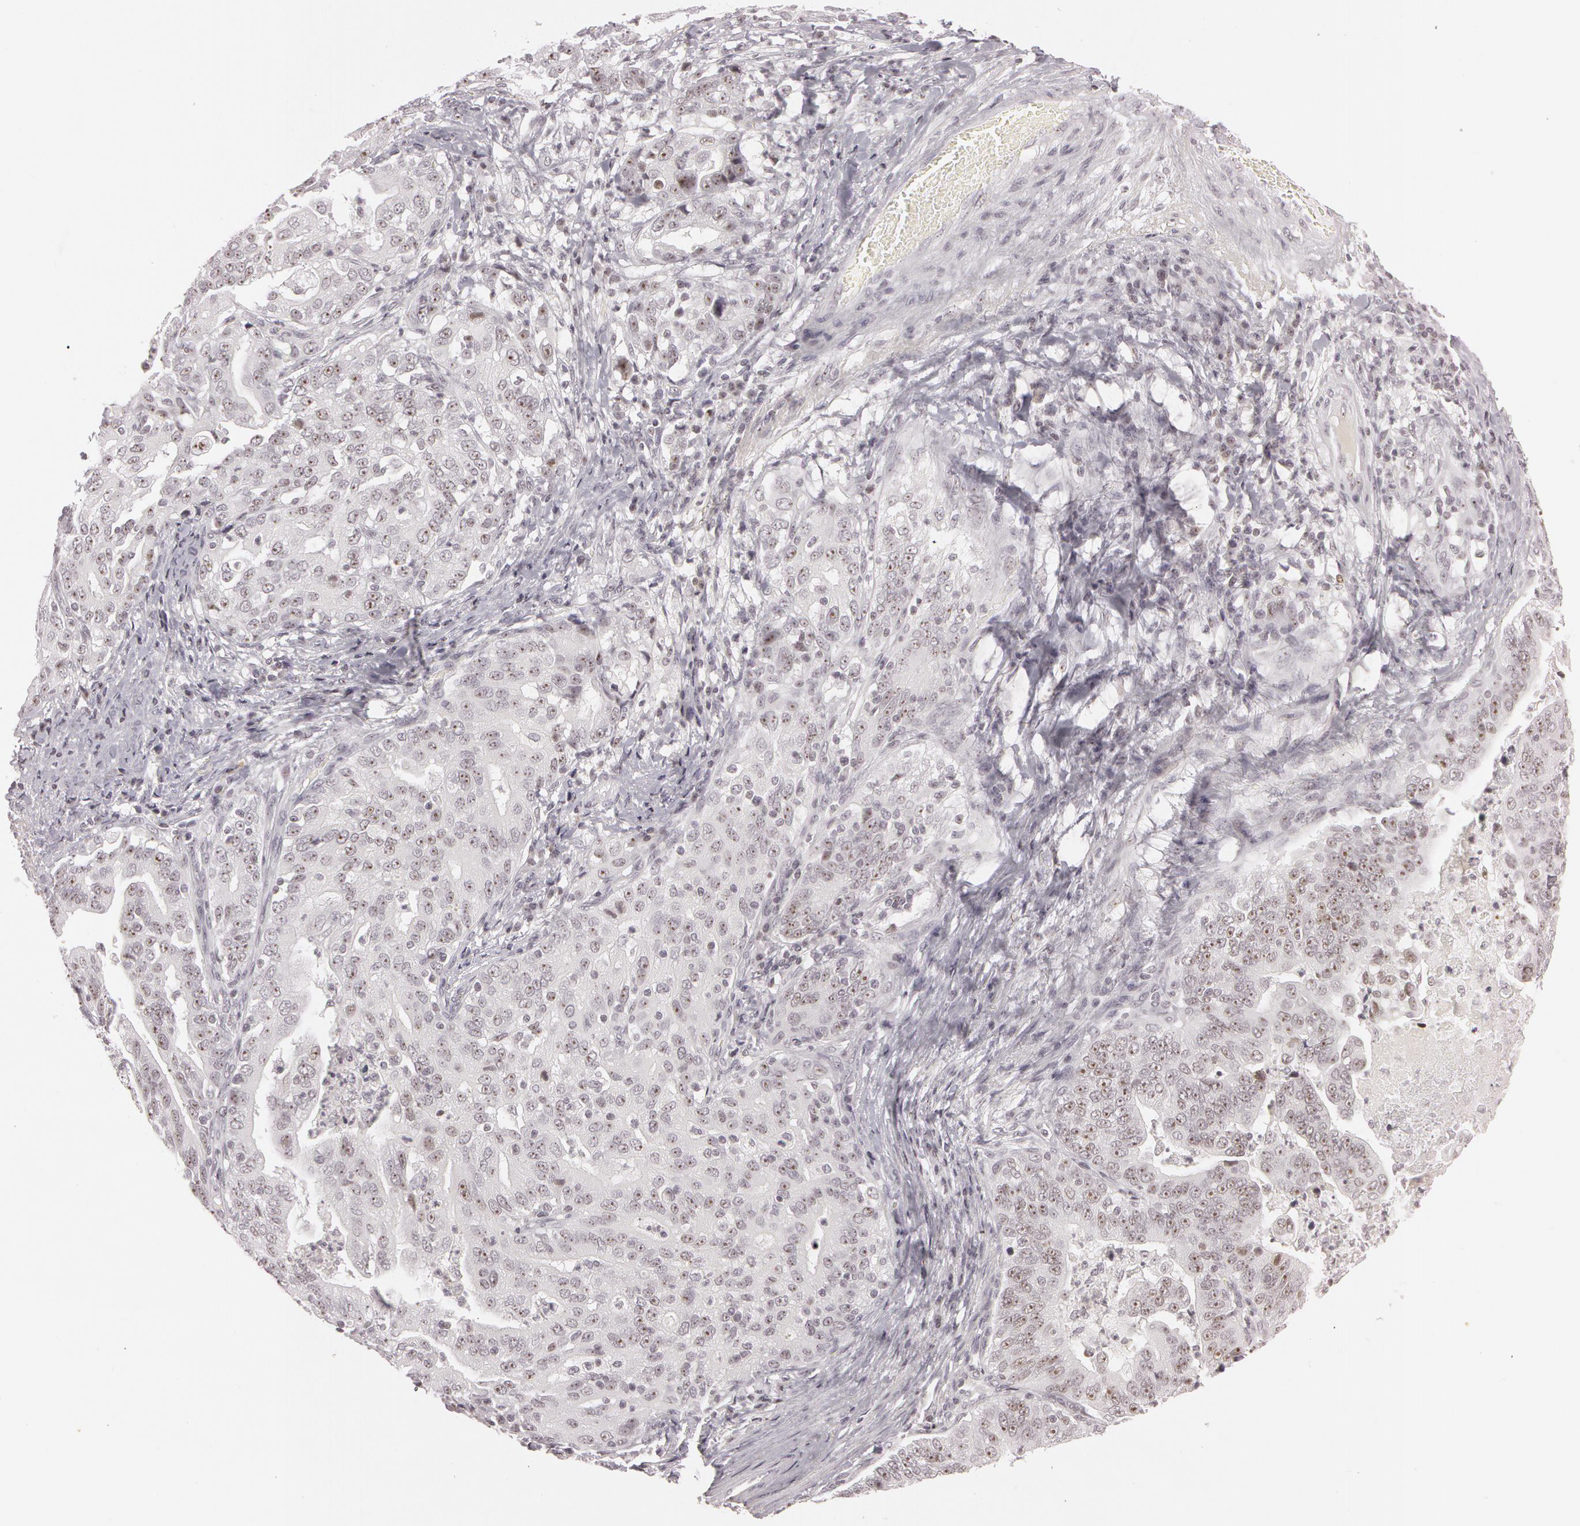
{"staining": {"intensity": "weak", "quantity": ">75%", "location": "nuclear"}, "tissue": "stomach cancer", "cell_type": "Tumor cells", "image_type": "cancer", "snomed": [{"axis": "morphology", "description": "Adenocarcinoma, NOS"}, {"axis": "topography", "description": "Stomach, upper"}], "caption": "Immunohistochemistry (DAB) staining of stomach adenocarcinoma displays weak nuclear protein positivity in about >75% of tumor cells.", "gene": "FBL", "patient": {"sex": "female", "age": 50}}